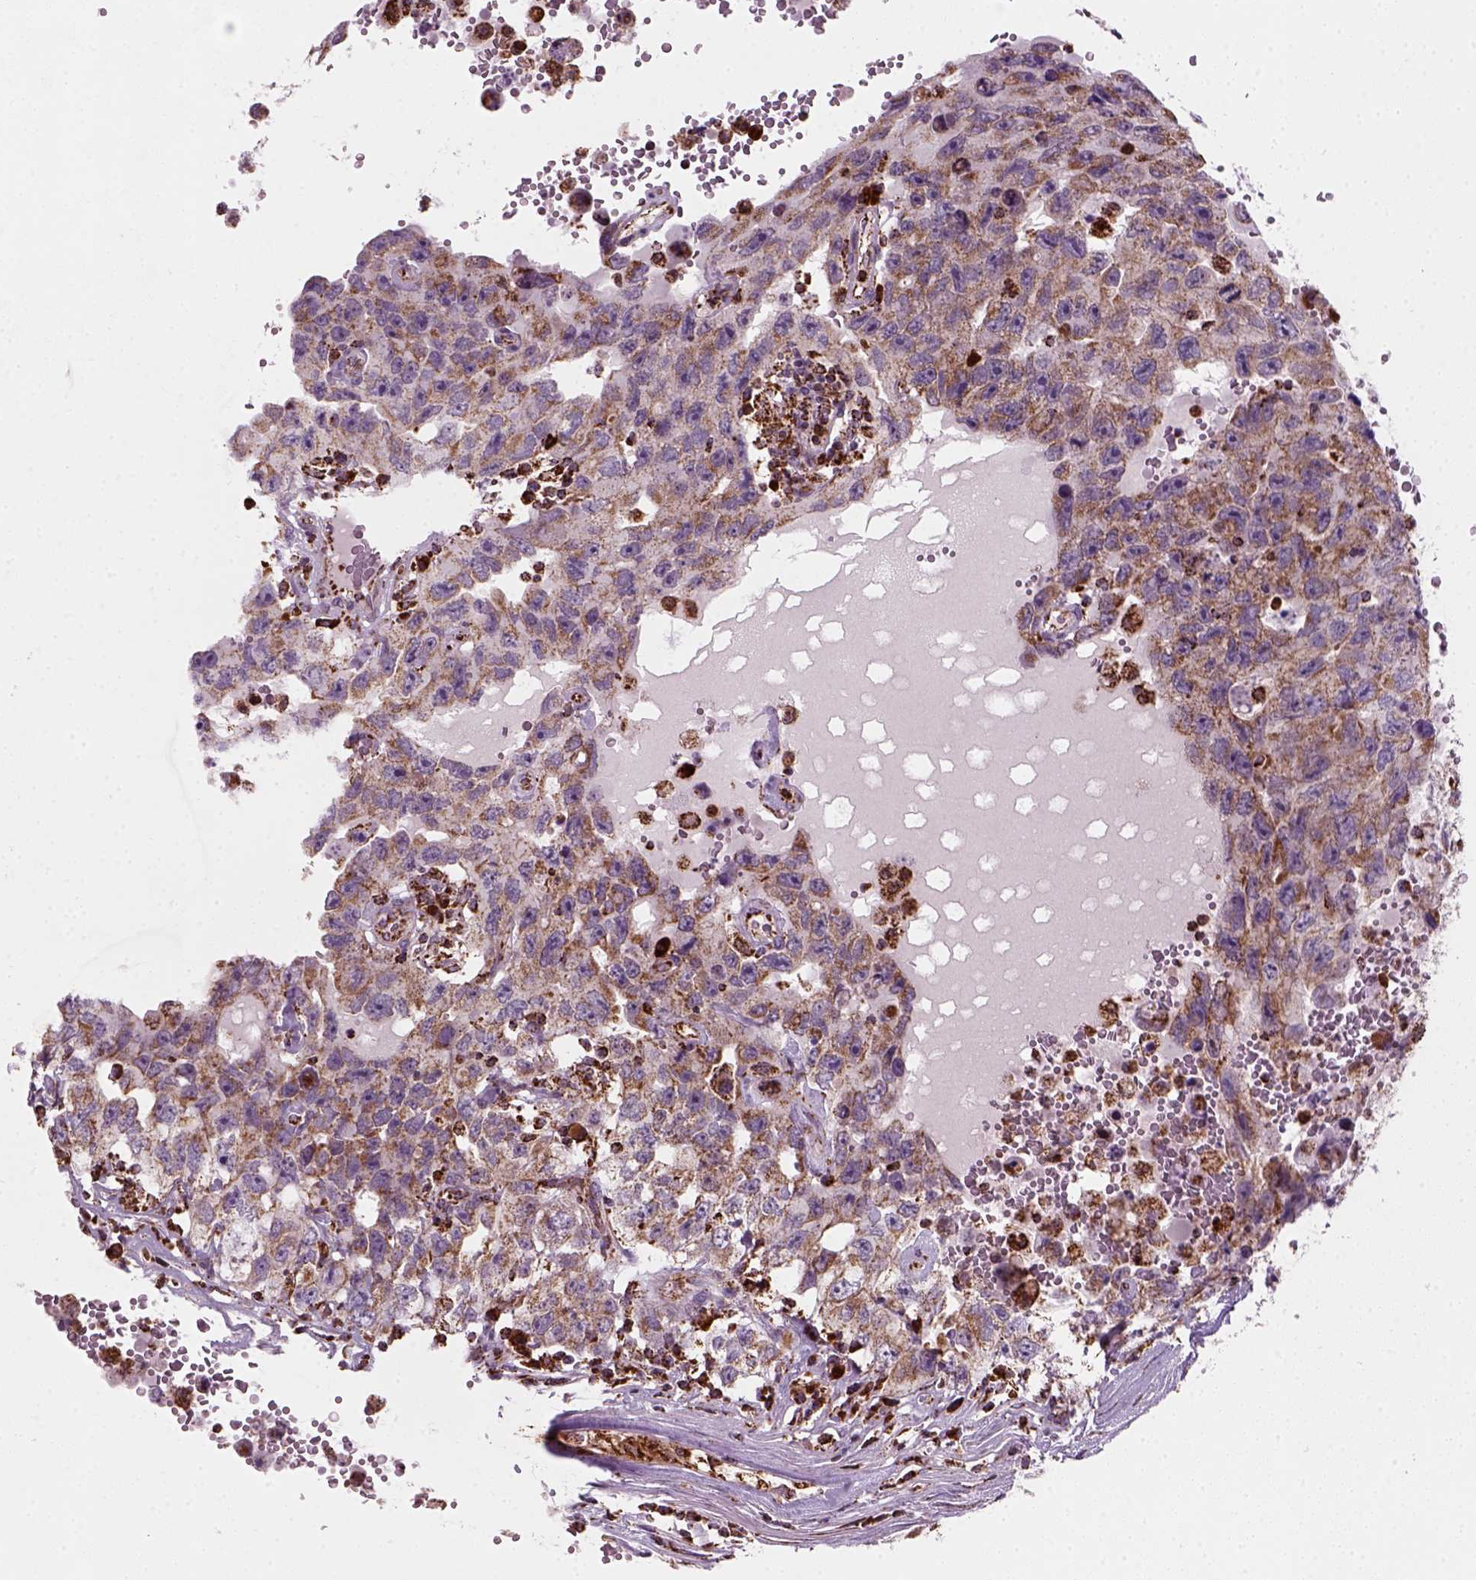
{"staining": {"intensity": "moderate", "quantity": ">75%", "location": "cytoplasmic/membranous"}, "tissue": "testis cancer", "cell_type": "Tumor cells", "image_type": "cancer", "snomed": [{"axis": "morphology", "description": "Carcinoma, Embryonal, NOS"}, {"axis": "topography", "description": "Testis"}], "caption": "Immunohistochemistry (IHC) staining of testis embryonal carcinoma, which displays medium levels of moderate cytoplasmic/membranous expression in about >75% of tumor cells indicating moderate cytoplasmic/membranous protein positivity. The staining was performed using DAB (brown) for protein detection and nuclei were counterstained in hematoxylin (blue).", "gene": "NUDT16L1", "patient": {"sex": "male", "age": 26}}